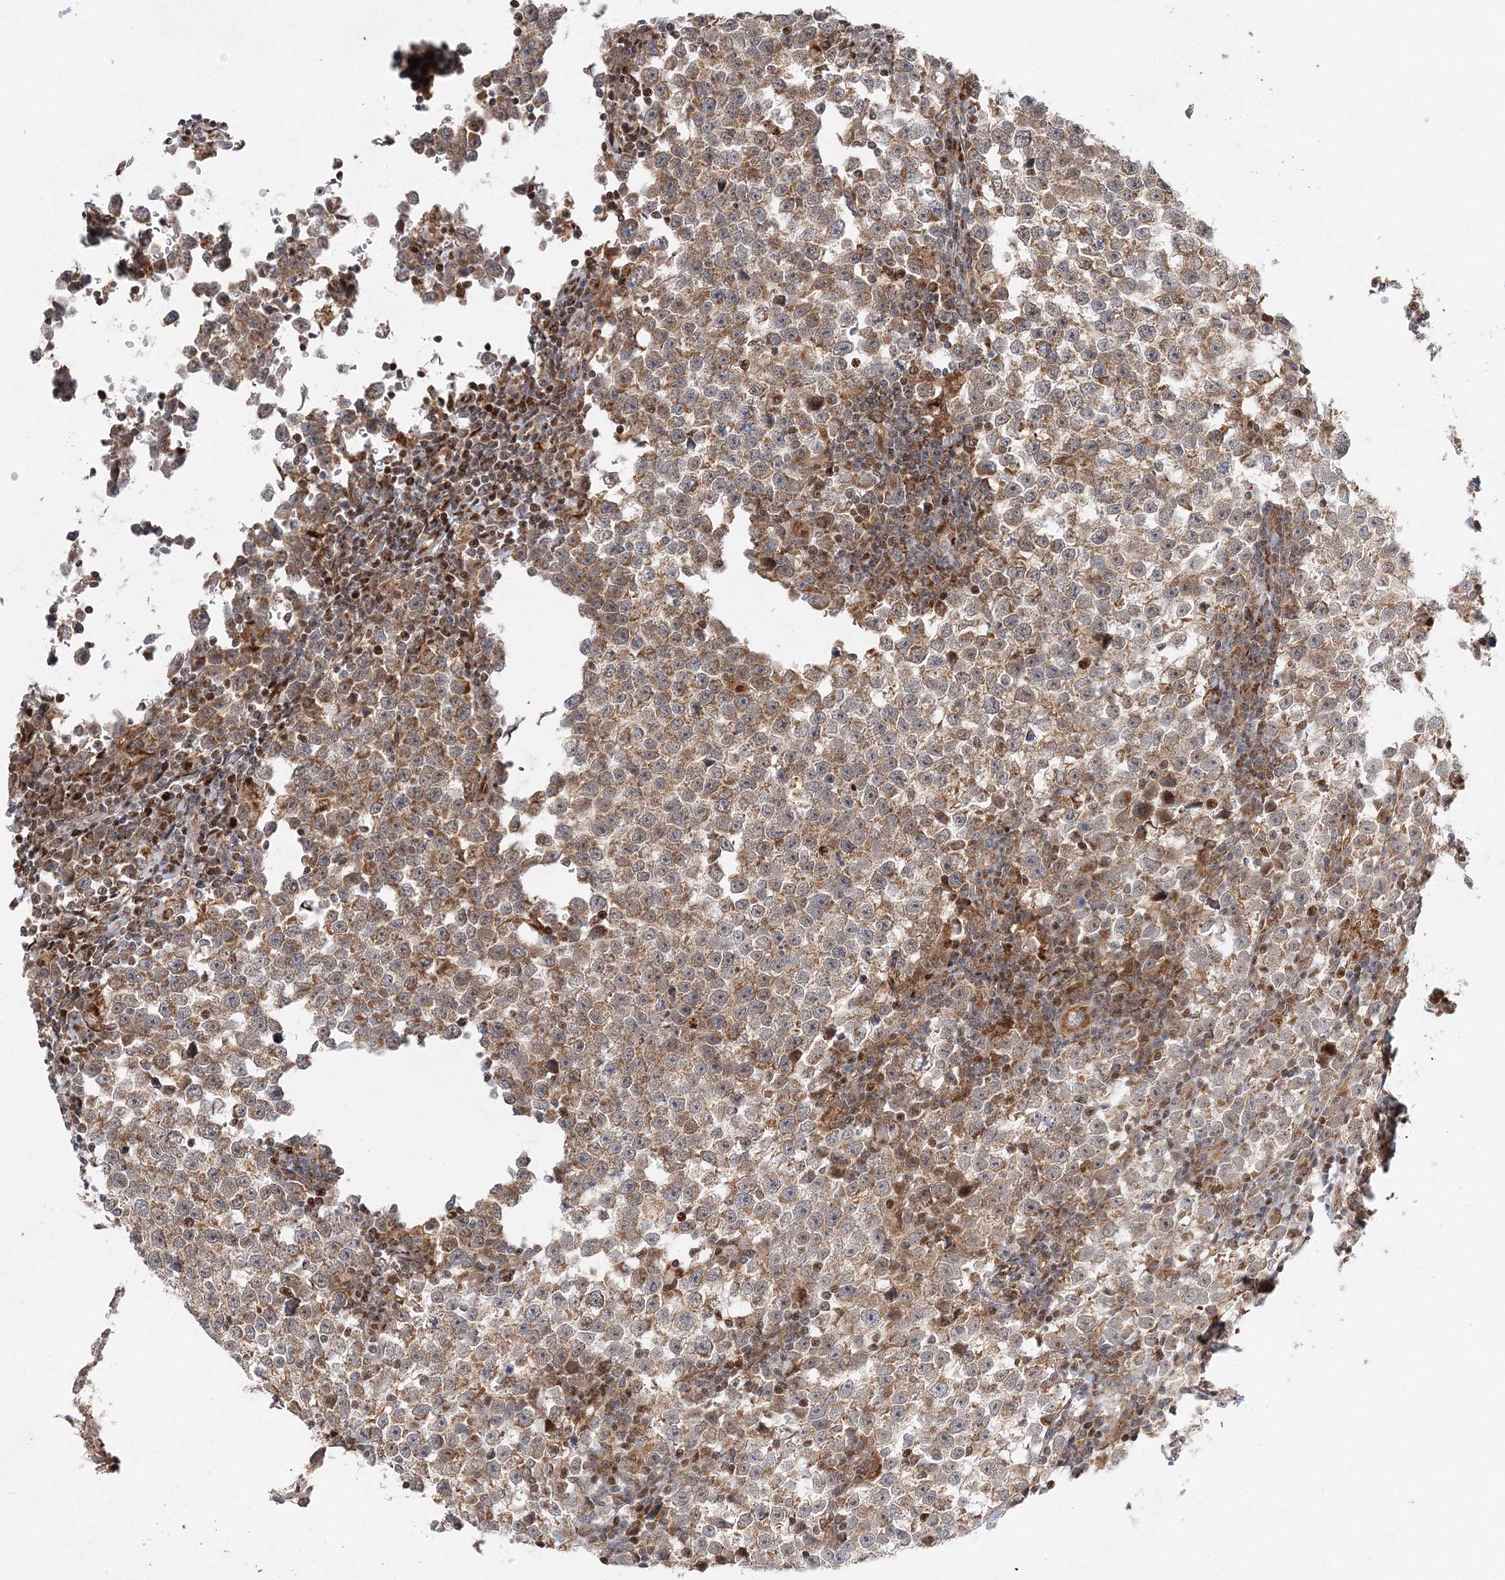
{"staining": {"intensity": "moderate", "quantity": ">75%", "location": "cytoplasmic/membranous"}, "tissue": "testis cancer", "cell_type": "Tumor cells", "image_type": "cancer", "snomed": [{"axis": "morphology", "description": "Normal tissue, NOS"}, {"axis": "morphology", "description": "Seminoma, NOS"}, {"axis": "topography", "description": "Testis"}], "caption": "A high-resolution micrograph shows immunohistochemistry staining of seminoma (testis), which exhibits moderate cytoplasmic/membranous staining in approximately >75% of tumor cells.", "gene": "RAB11FIP2", "patient": {"sex": "male", "age": 43}}